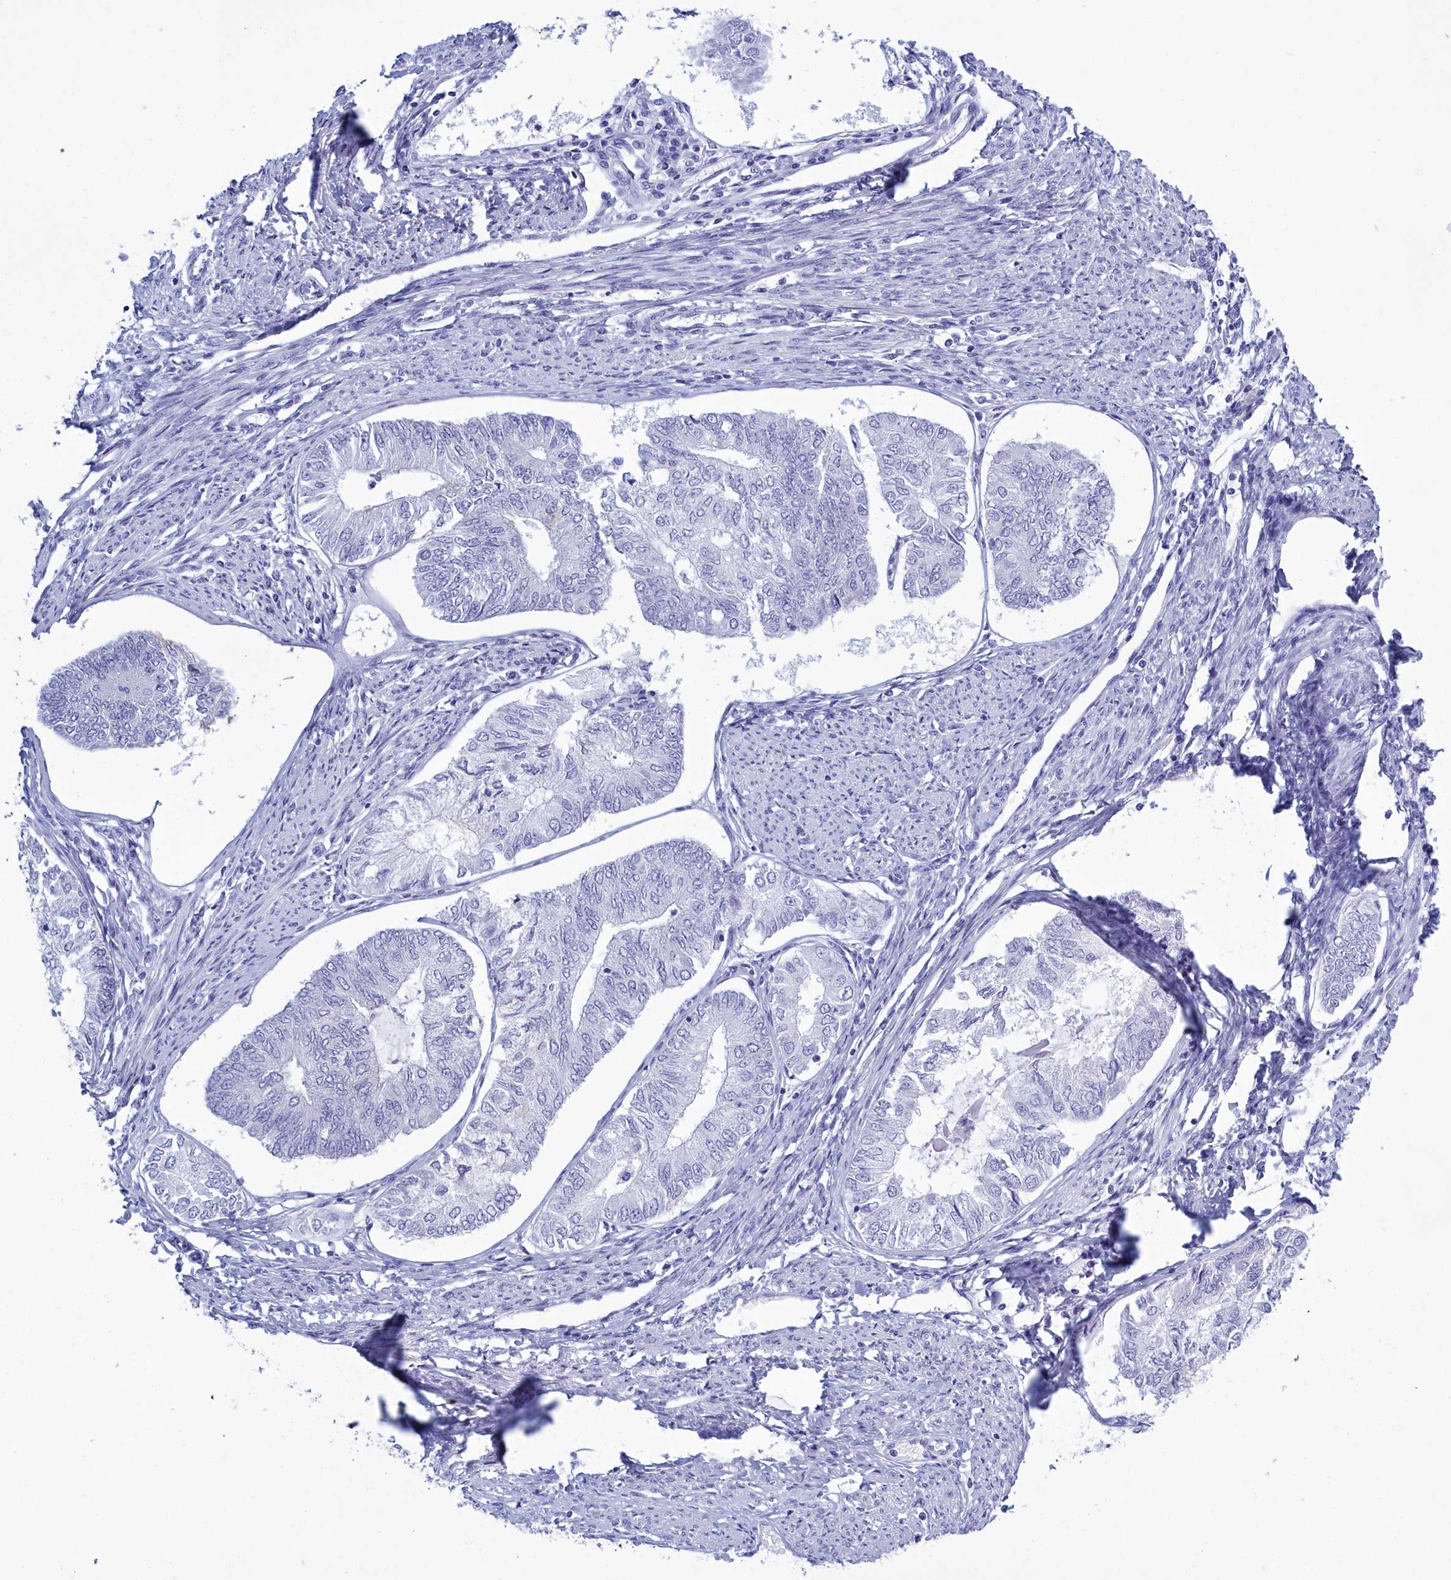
{"staining": {"intensity": "negative", "quantity": "none", "location": "none"}, "tissue": "endometrial cancer", "cell_type": "Tumor cells", "image_type": "cancer", "snomed": [{"axis": "morphology", "description": "Adenocarcinoma, NOS"}, {"axis": "topography", "description": "Endometrium"}], "caption": "Immunohistochemistry (IHC) image of neoplastic tissue: adenocarcinoma (endometrial) stained with DAB (3,3'-diaminobenzidine) displays no significant protein staining in tumor cells. (Brightfield microscopy of DAB (3,3'-diaminobenzidine) immunohistochemistry at high magnification).", "gene": "TMEM97", "patient": {"sex": "female", "age": 68}}